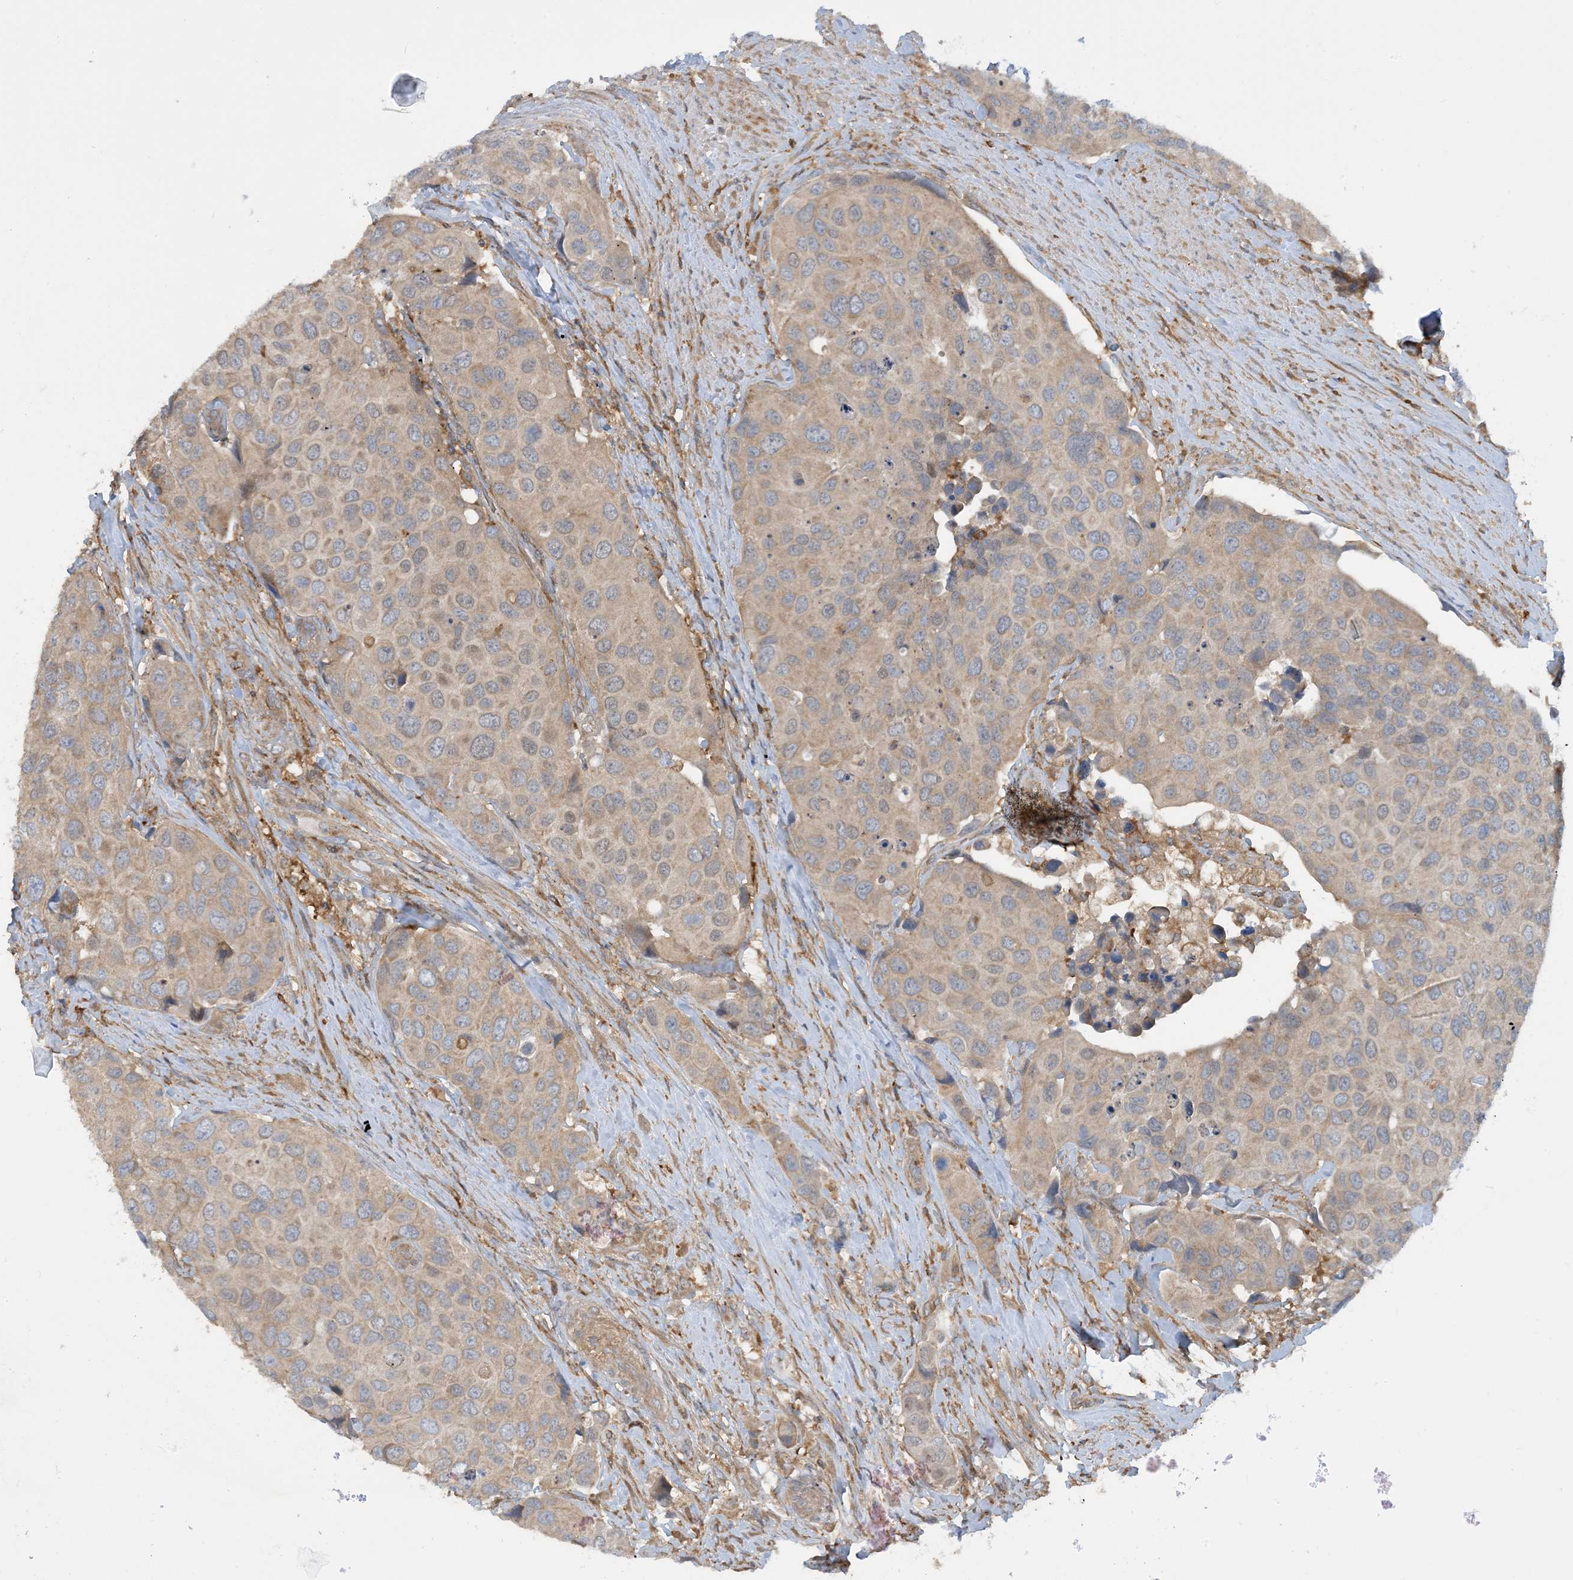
{"staining": {"intensity": "weak", "quantity": ">75%", "location": "cytoplasmic/membranous"}, "tissue": "urothelial cancer", "cell_type": "Tumor cells", "image_type": "cancer", "snomed": [{"axis": "morphology", "description": "Urothelial carcinoma, High grade"}, {"axis": "topography", "description": "Urinary bladder"}], "caption": "Immunohistochemistry histopathology image of neoplastic tissue: human urothelial cancer stained using immunohistochemistry demonstrates low levels of weak protein expression localized specifically in the cytoplasmic/membranous of tumor cells, appearing as a cytoplasmic/membranous brown color.", "gene": "SFMBT2", "patient": {"sex": "male", "age": 74}}